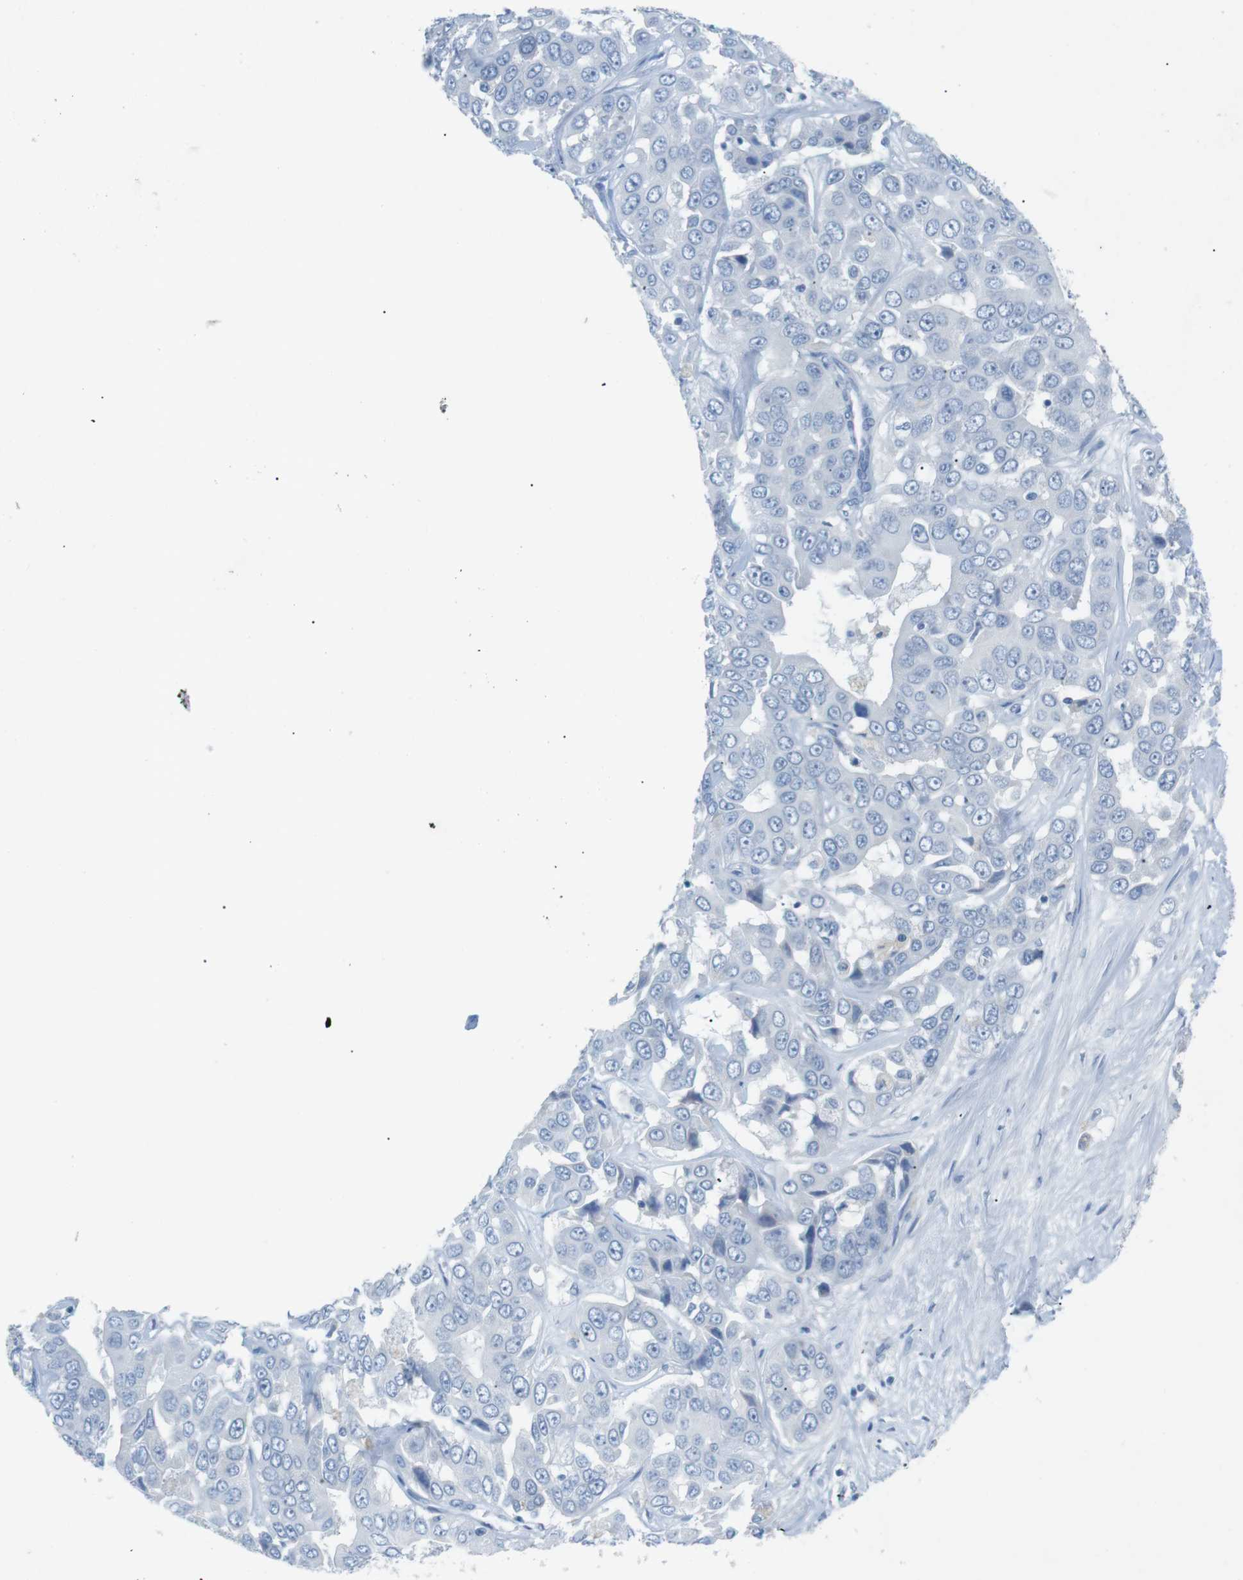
{"staining": {"intensity": "negative", "quantity": "none", "location": "none"}, "tissue": "liver cancer", "cell_type": "Tumor cells", "image_type": "cancer", "snomed": [{"axis": "morphology", "description": "Cholangiocarcinoma"}, {"axis": "topography", "description": "Liver"}], "caption": "Liver cholangiocarcinoma was stained to show a protein in brown. There is no significant staining in tumor cells. (DAB immunohistochemistry (IHC) visualized using brightfield microscopy, high magnification).", "gene": "SALL4", "patient": {"sex": "female", "age": 52}}